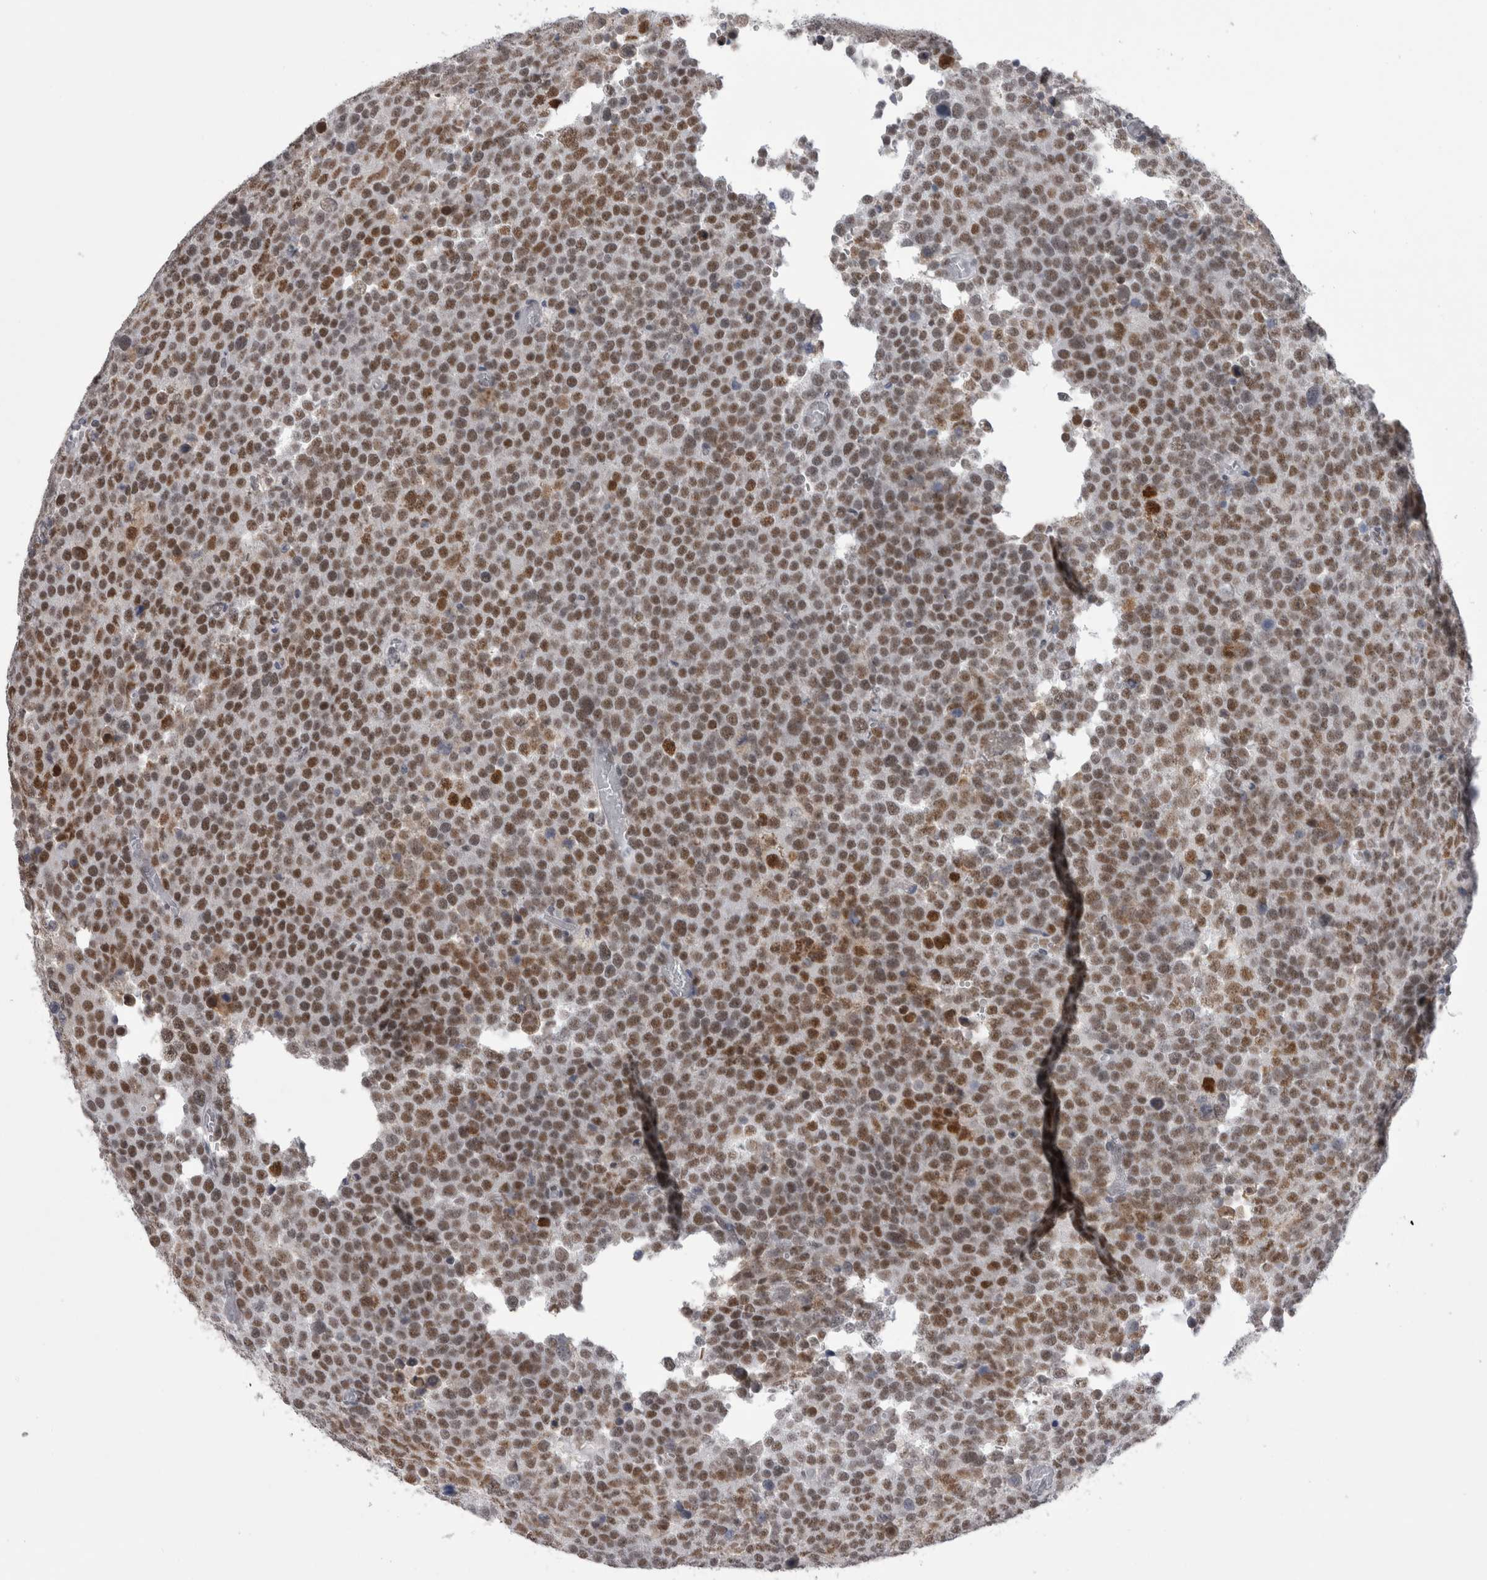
{"staining": {"intensity": "moderate", "quantity": ">75%", "location": "nuclear"}, "tissue": "testis cancer", "cell_type": "Tumor cells", "image_type": "cancer", "snomed": [{"axis": "morphology", "description": "Seminoma, NOS"}, {"axis": "topography", "description": "Testis"}], "caption": "Immunohistochemistry (IHC) of human testis cancer (seminoma) reveals medium levels of moderate nuclear positivity in approximately >75% of tumor cells.", "gene": "API5", "patient": {"sex": "male", "age": 71}}